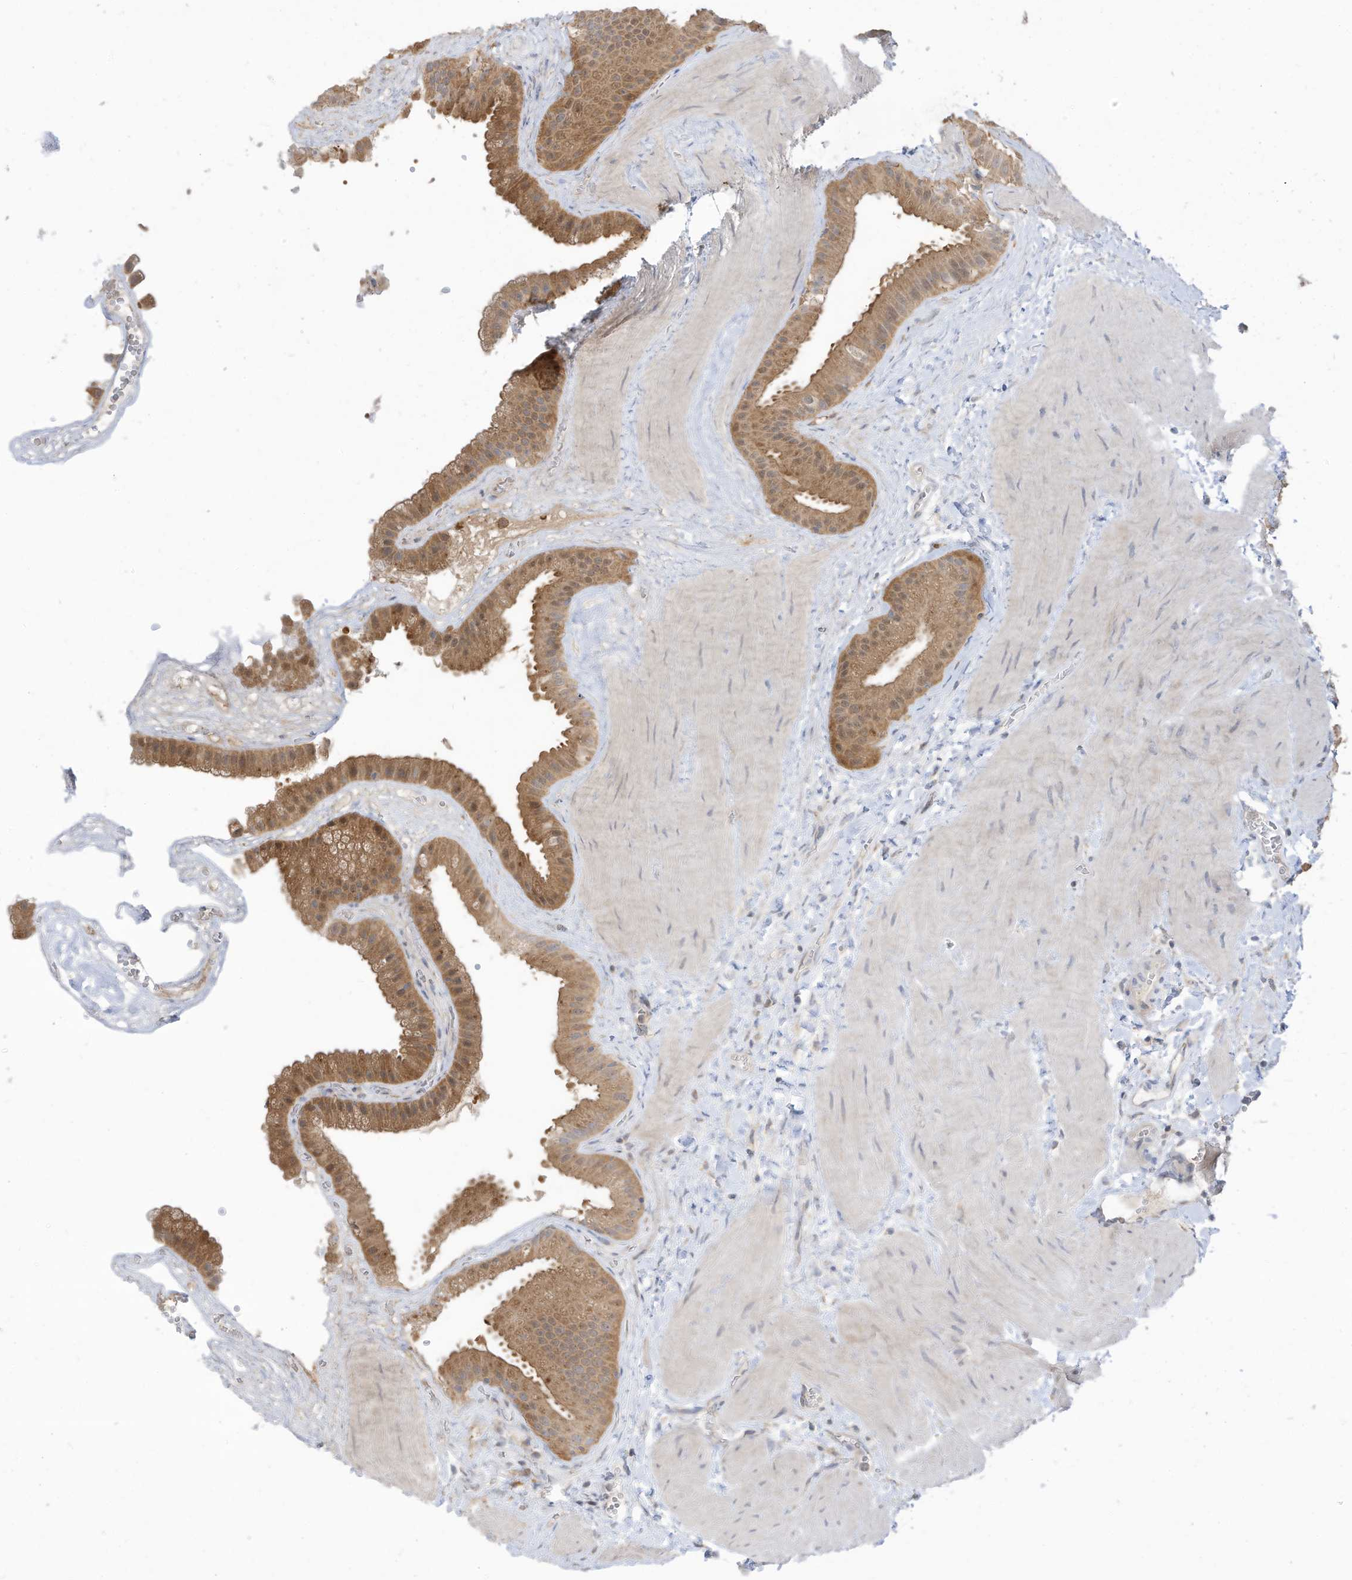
{"staining": {"intensity": "moderate", "quantity": ">75%", "location": "cytoplasmic/membranous"}, "tissue": "gallbladder", "cell_type": "Glandular cells", "image_type": "normal", "snomed": [{"axis": "morphology", "description": "Normal tissue, NOS"}, {"axis": "topography", "description": "Gallbladder"}], "caption": "Immunohistochemistry of normal human gallbladder displays medium levels of moderate cytoplasmic/membranous expression in about >75% of glandular cells. Nuclei are stained in blue.", "gene": "LRRN2", "patient": {"sex": "male", "age": 55}}